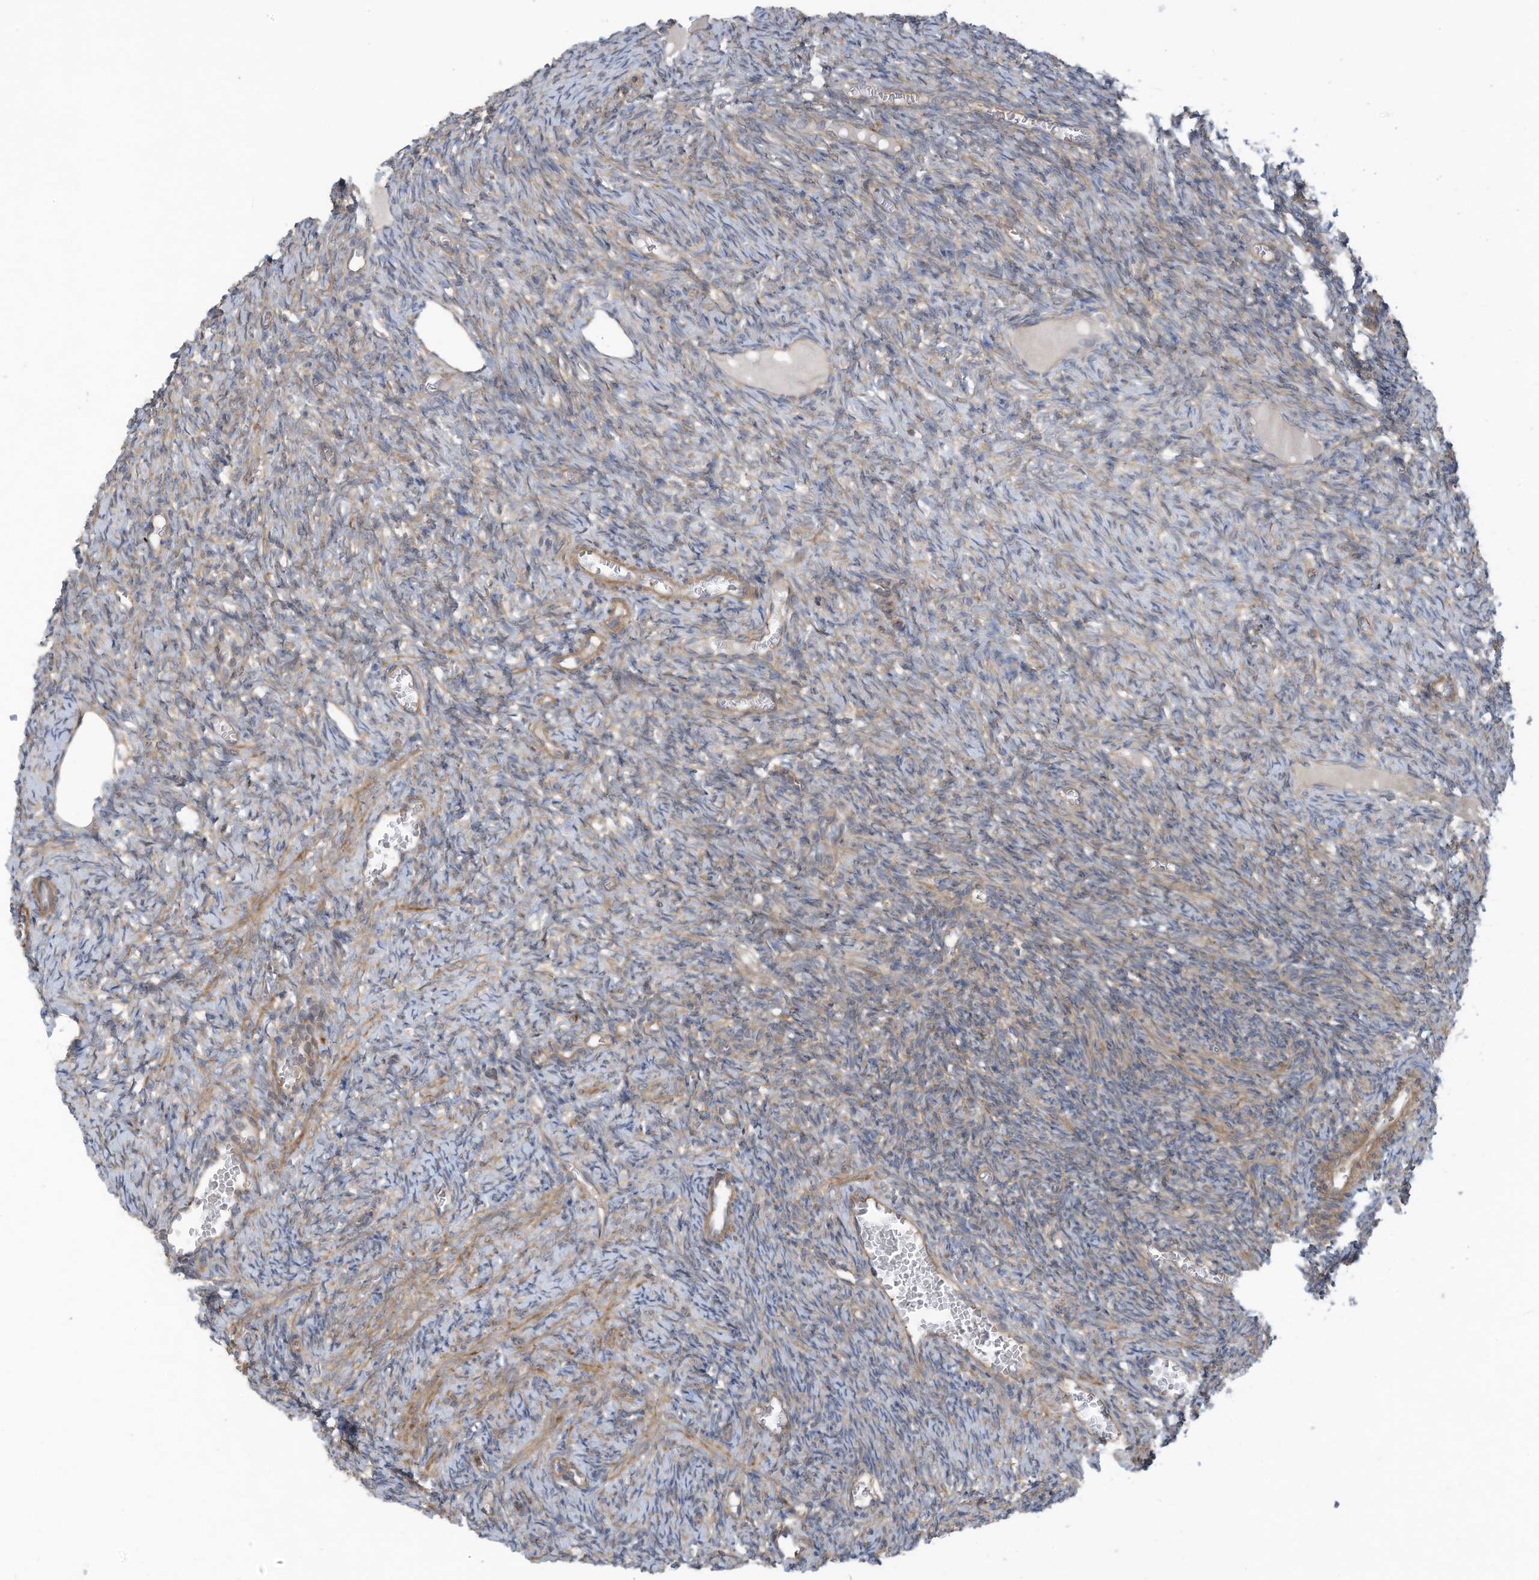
{"staining": {"intensity": "weak", "quantity": "25%-75%", "location": "cytoplasmic/membranous"}, "tissue": "ovary", "cell_type": "Ovarian stroma cells", "image_type": "normal", "snomed": [{"axis": "morphology", "description": "Normal tissue, NOS"}, {"axis": "topography", "description": "Ovary"}], "caption": "Brown immunohistochemical staining in unremarkable ovary shows weak cytoplasmic/membranous staining in about 25%-75% of ovarian stroma cells.", "gene": "ADI1", "patient": {"sex": "female", "age": 27}}